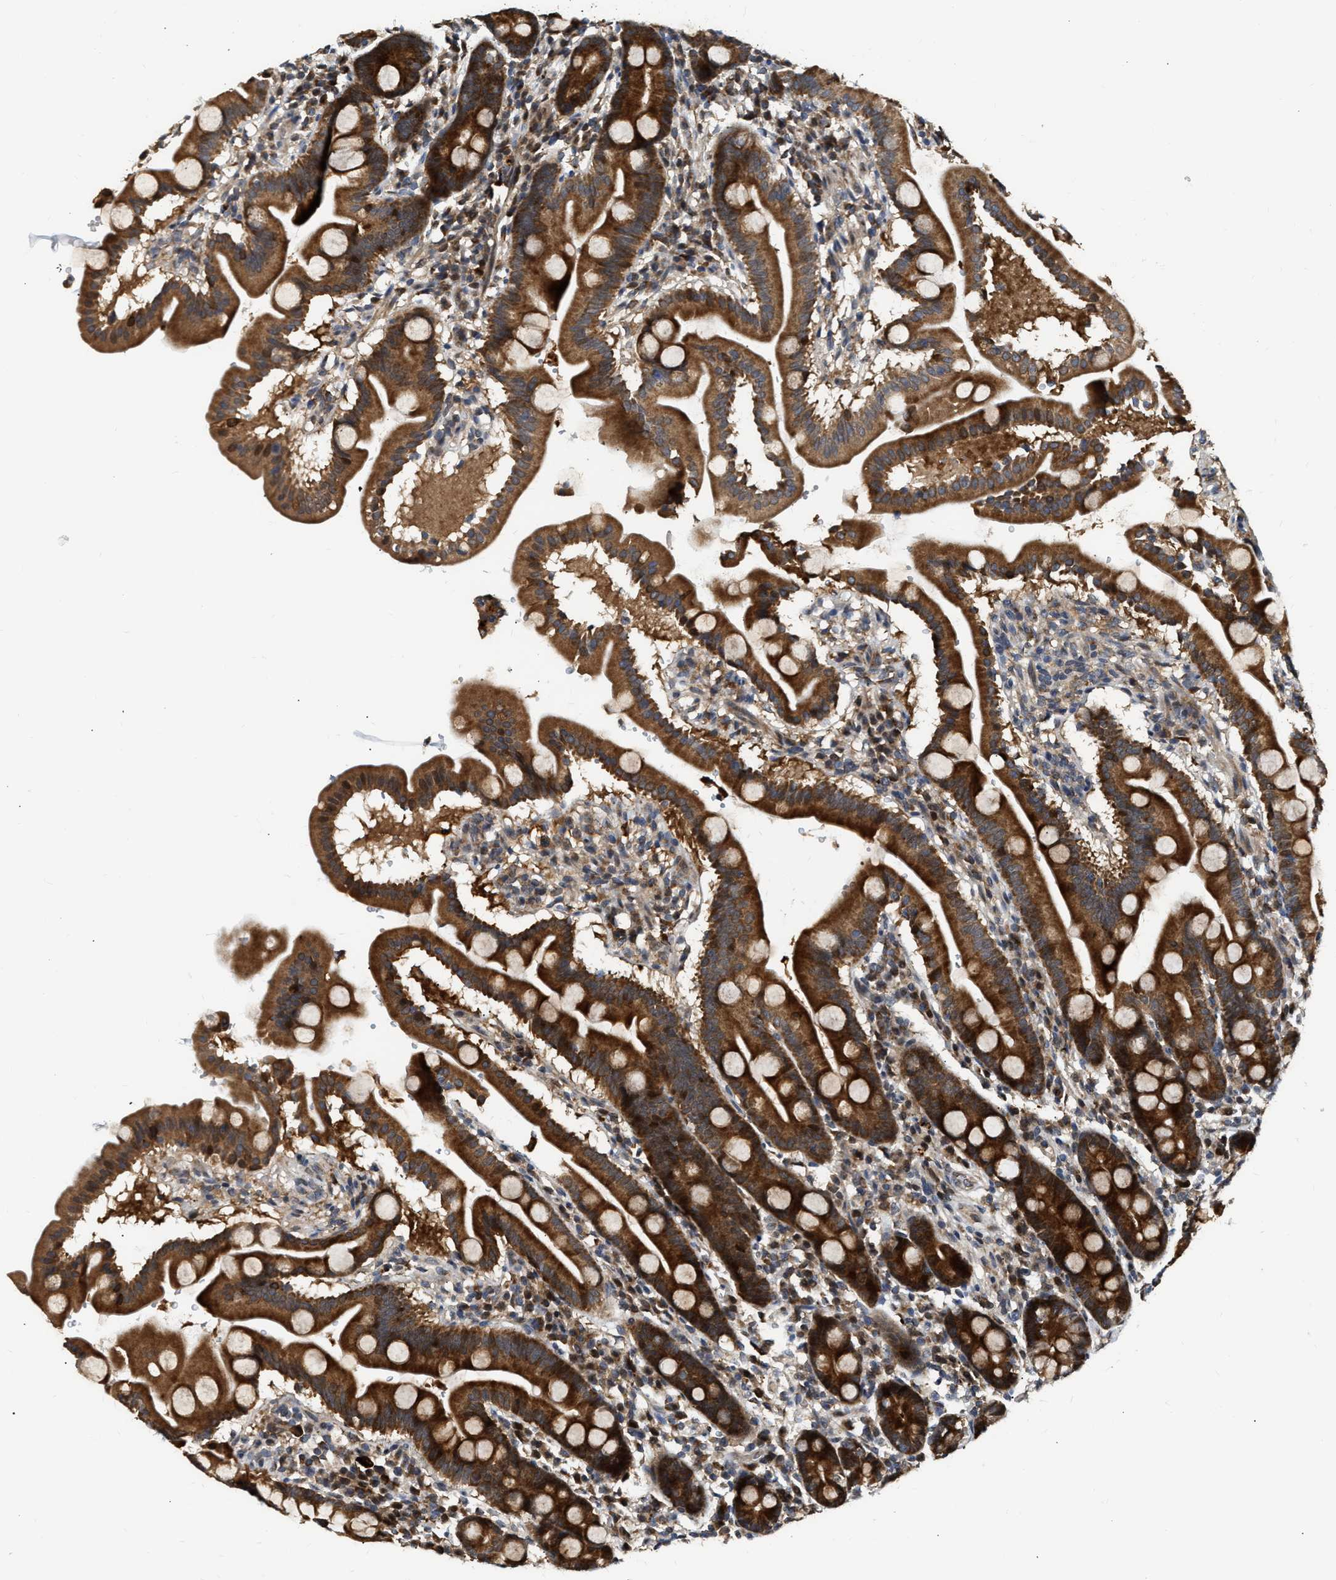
{"staining": {"intensity": "strong", "quantity": ">75%", "location": "cytoplasmic/membranous"}, "tissue": "duodenum", "cell_type": "Glandular cells", "image_type": "normal", "snomed": [{"axis": "morphology", "description": "Normal tissue, NOS"}, {"axis": "topography", "description": "Duodenum"}], "caption": "This histopathology image reveals benign duodenum stained with immunohistochemistry (IHC) to label a protein in brown. The cytoplasmic/membranous of glandular cells show strong positivity for the protein. Nuclei are counter-stained blue.", "gene": "EXTL2", "patient": {"sex": "male", "age": 50}}